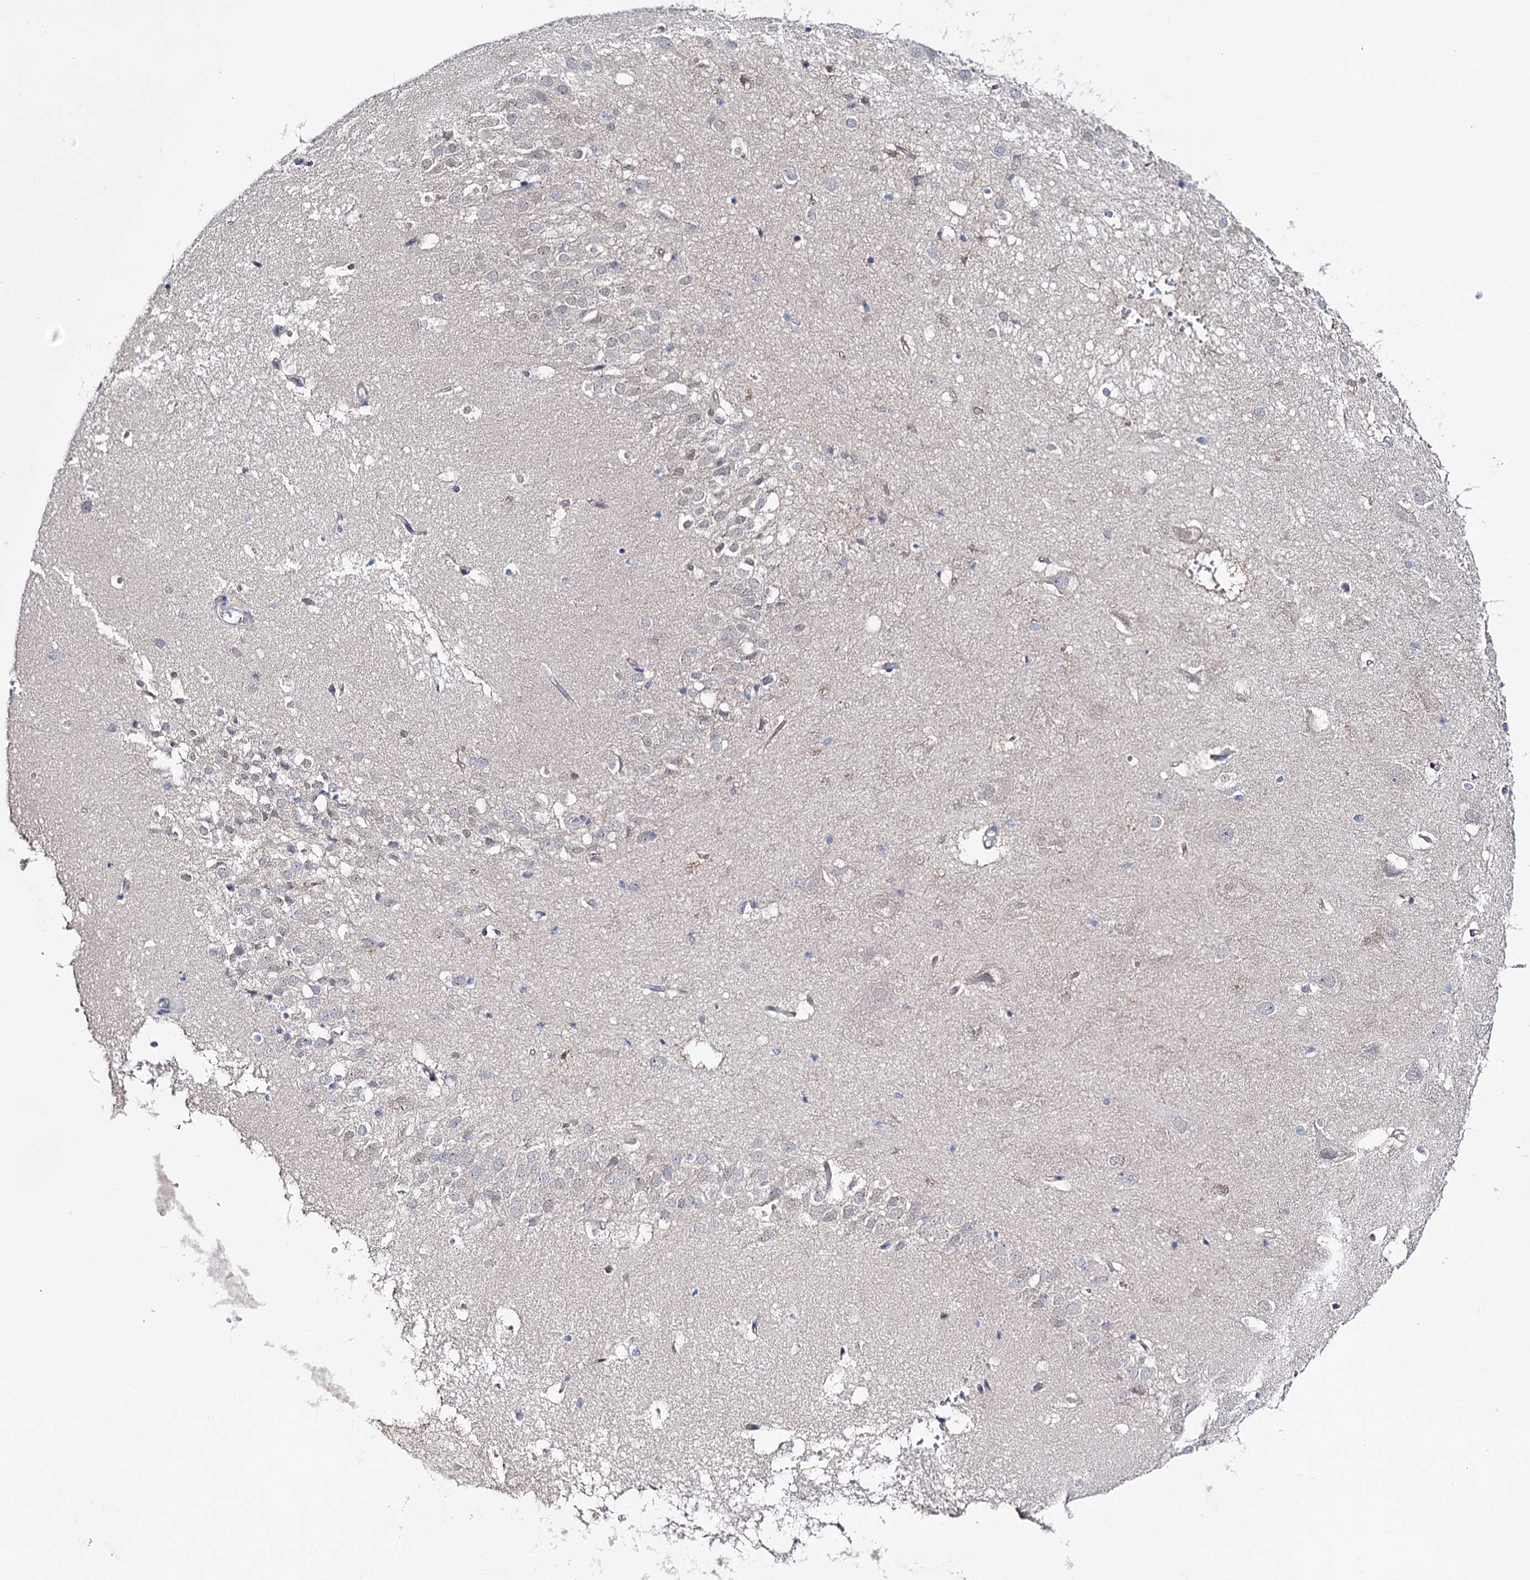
{"staining": {"intensity": "negative", "quantity": "none", "location": "none"}, "tissue": "hippocampus", "cell_type": "Glial cells", "image_type": "normal", "snomed": [{"axis": "morphology", "description": "Normal tissue, NOS"}, {"axis": "topography", "description": "Hippocampus"}], "caption": "Immunohistochemical staining of benign human hippocampus shows no significant staining in glial cells.", "gene": "LRRC14B", "patient": {"sex": "female", "age": 52}}